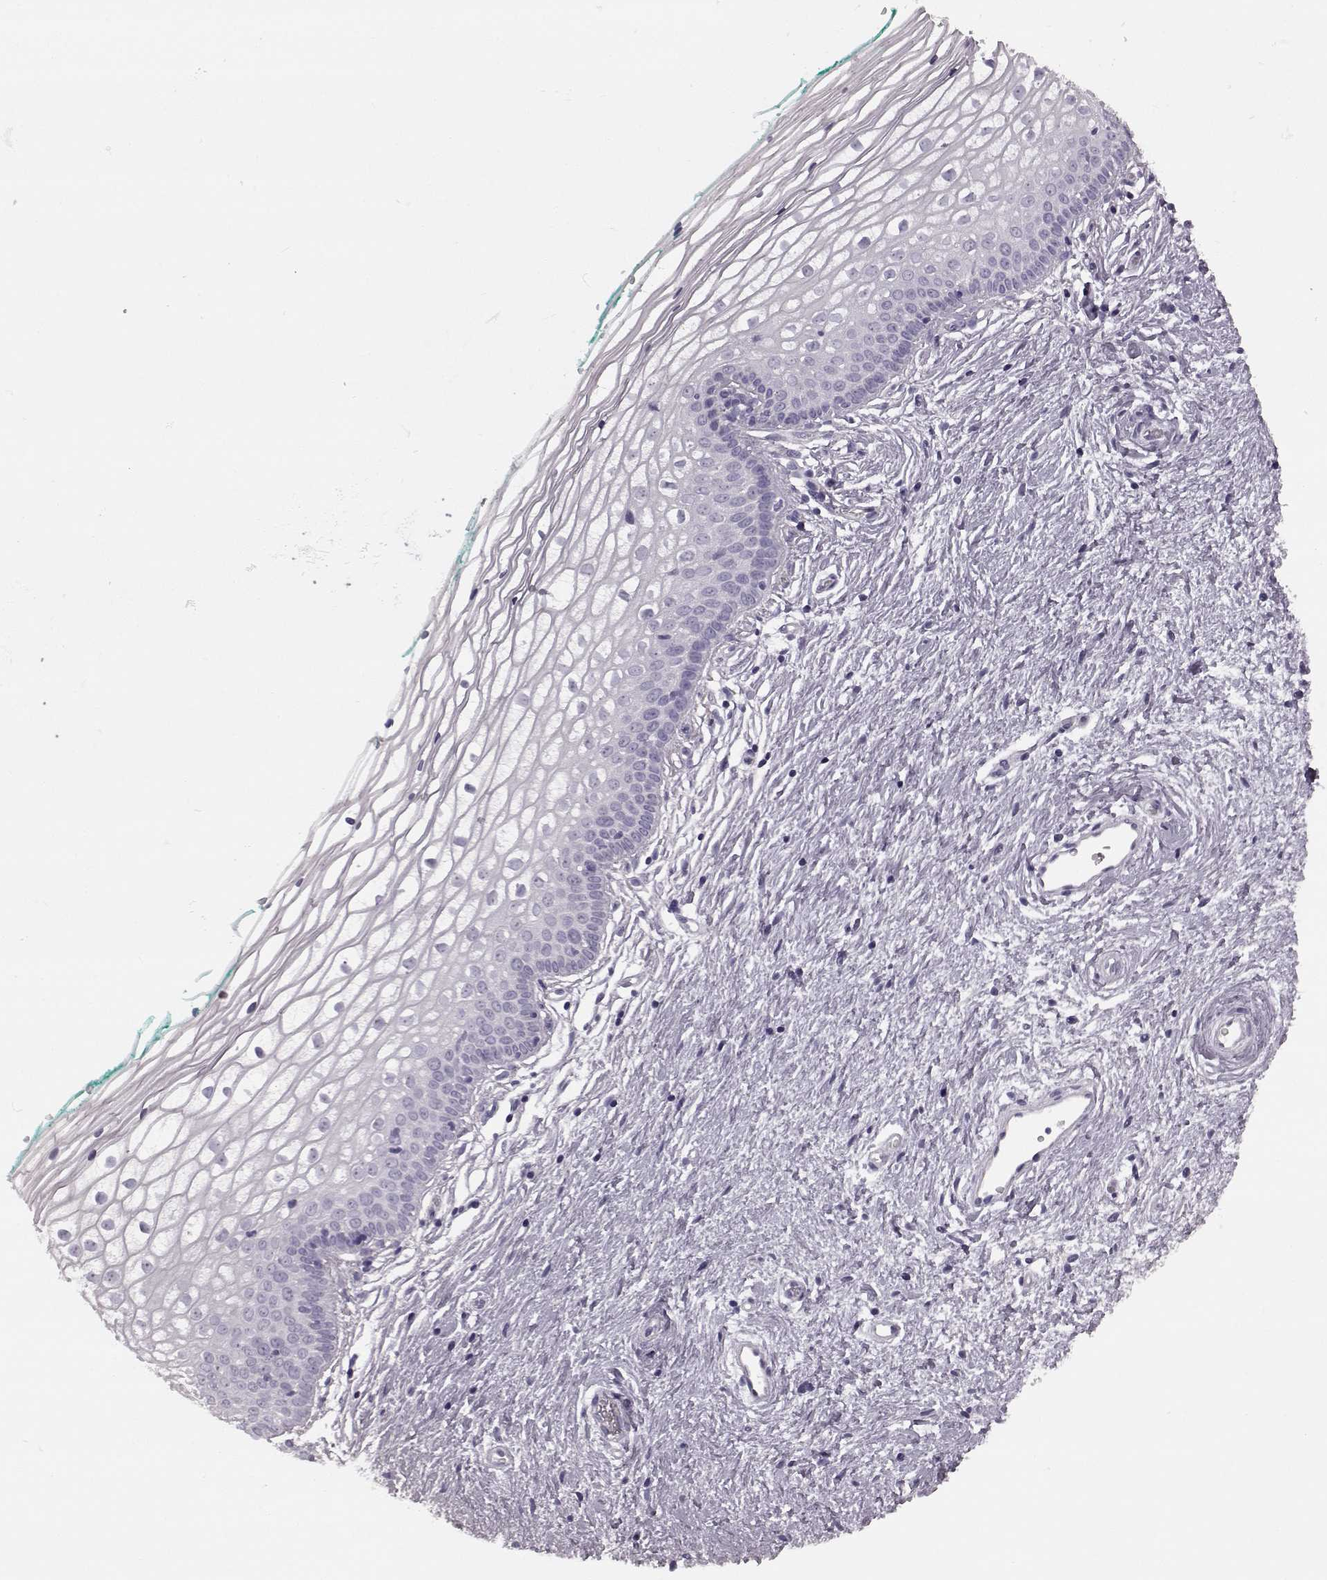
{"staining": {"intensity": "negative", "quantity": "none", "location": "none"}, "tissue": "vagina", "cell_type": "Squamous epithelial cells", "image_type": "normal", "snomed": [{"axis": "morphology", "description": "Normal tissue, NOS"}, {"axis": "topography", "description": "Vagina"}], "caption": "This image is of normal vagina stained with IHC to label a protein in brown with the nuclei are counter-stained blue. There is no staining in squamous epithelial cells. Brightfield microscopy of immunohistochemistry (IHC) stained with DAB (3,3'-diaminobenzidine) (brown) and hematoxylin (blue), captured at high magnification.", "gene": "PRPH2", "patient": {"sex": "female", "age": 36}}